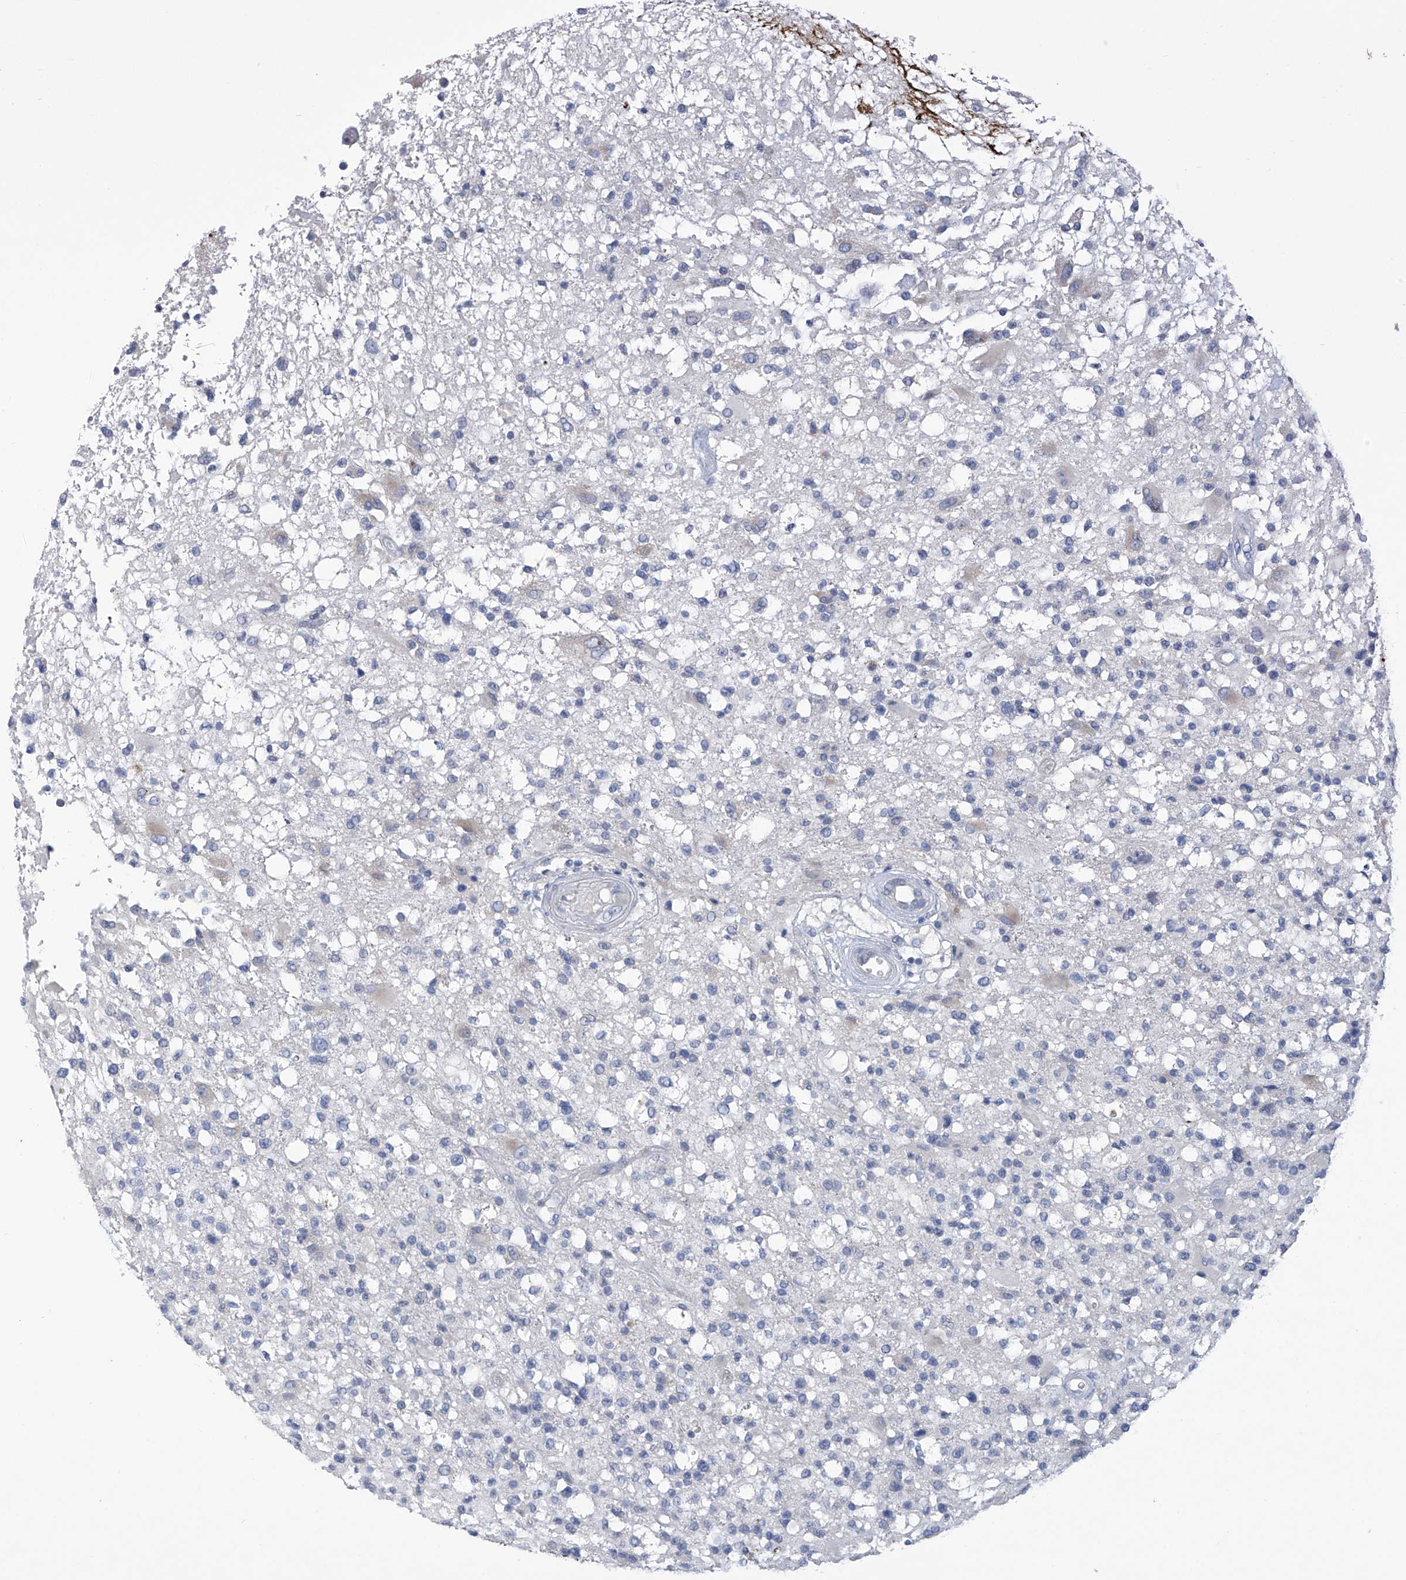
{"staining": {"intensity": "negative", "quantity": "none", "location": "none"}, "tissue": "glioma", "cell_type": "Tumor cells", "image_type": "cancer", "snomed": [{"axis": "morphology", "description": "Glioma, malignant, High grade"}, {"axis": "morphology", "description": "Glioblastoma, NOS"}, {"axis": "topography", "description": "Brain"}], "caption": "IHC photomicrograph of neoplastic tissue: glioblastoma stained with DAB shows no significant protein expression in tumor cells.", "gene": "SLCO4A1", "patient": {"sex": "male", "age": 60}}